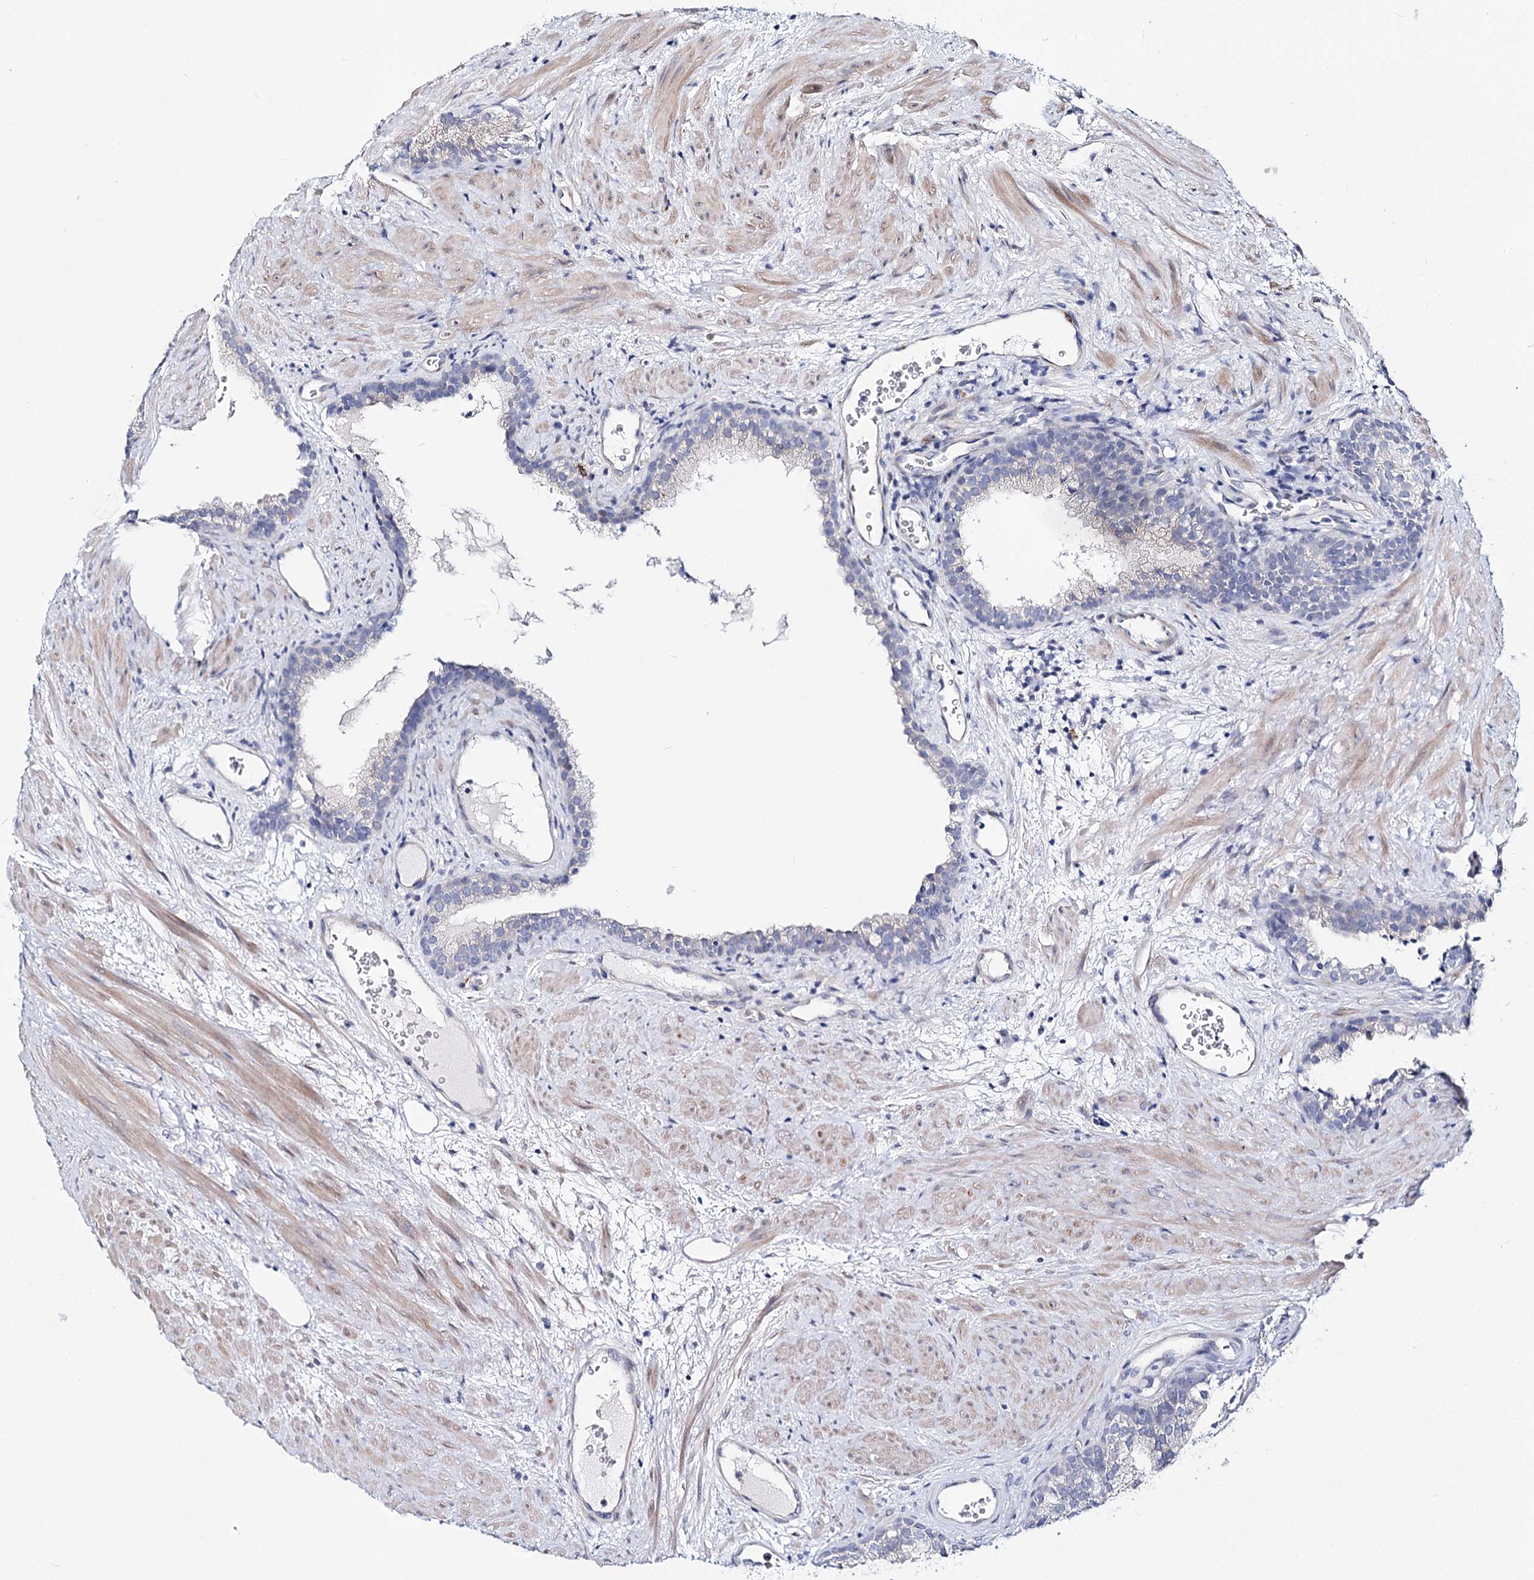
{"staining": {"intensity": "negative", "quantity": "none", "location": "none"}, "tissue": "prostate", "cell_type": "Glandular cells", "image_type": "normal", "snomed": [{"axis": "morphology", "description": "Normal tissue, NOS"}, {"axis": "topography", "description": "Prostate"}], "caption": "IHC histopathology image of unremarkable prostate: human prostate stained with DAB reveals no significant protein positivity in glandular cells.", "gene": "TEX12", "patient": {"sex": "male", "age": 76}}